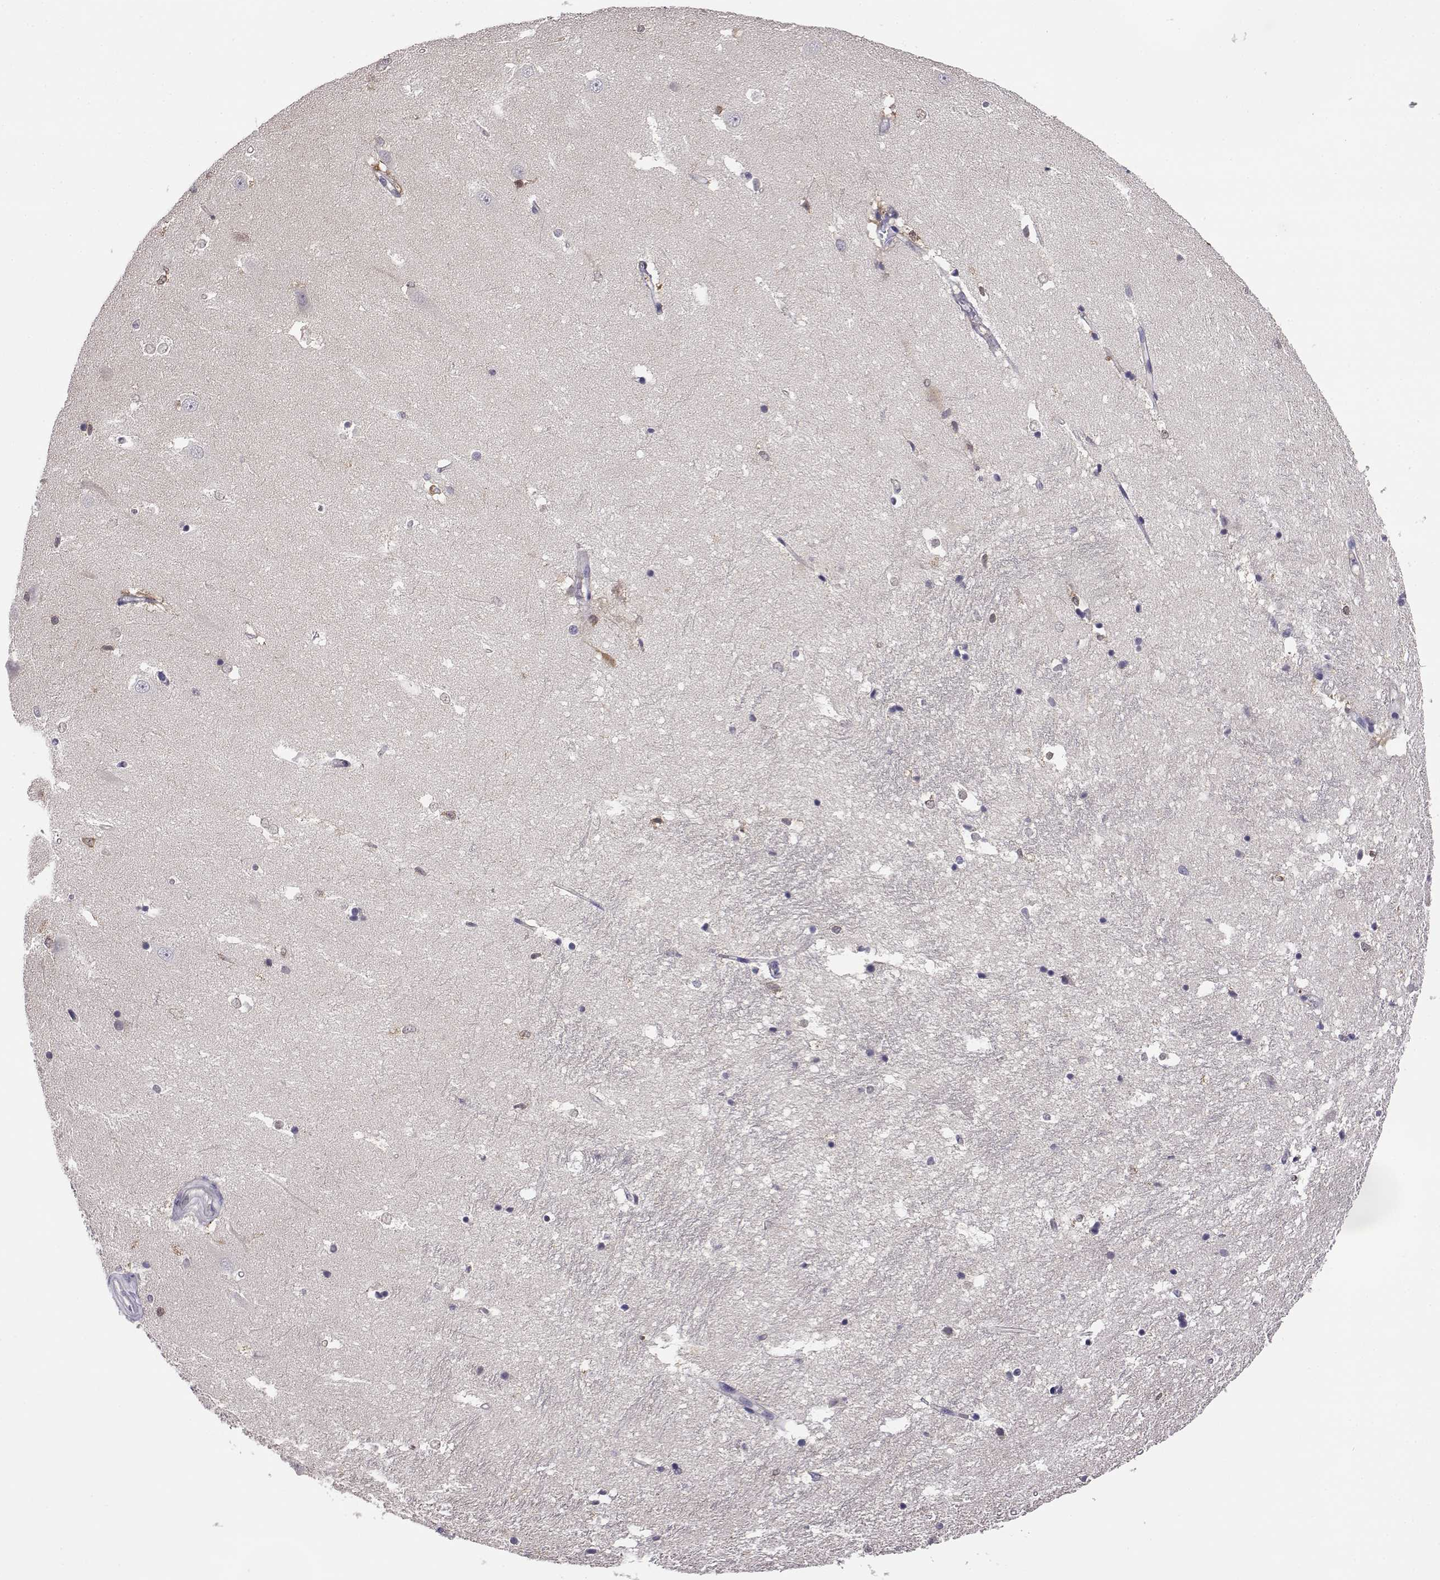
{"staining": {"intensity": "negative", "quantity": "none", "location": "none"}, "tissue": "hippocampus", "cell_type": "Glial cells", "image_type": "normal", "snomed": [{"axis": "morphology", "description": "Normal tissue, NOS"}, {"axis": "topography", "description": "Hippocampus"}], "caption": "Immunohistochemical staining of unremarkable hippocampus shows no significant staining in glial cells. (Stains: DAB (3,3'-diaminobenzidine) immunohistochemistry with hematoxylin counter stain, Microscopy: brightfield microscopy at high magnification).", "gene": "AKR1B1", "patient": {"sex": "male", "age": 44}}